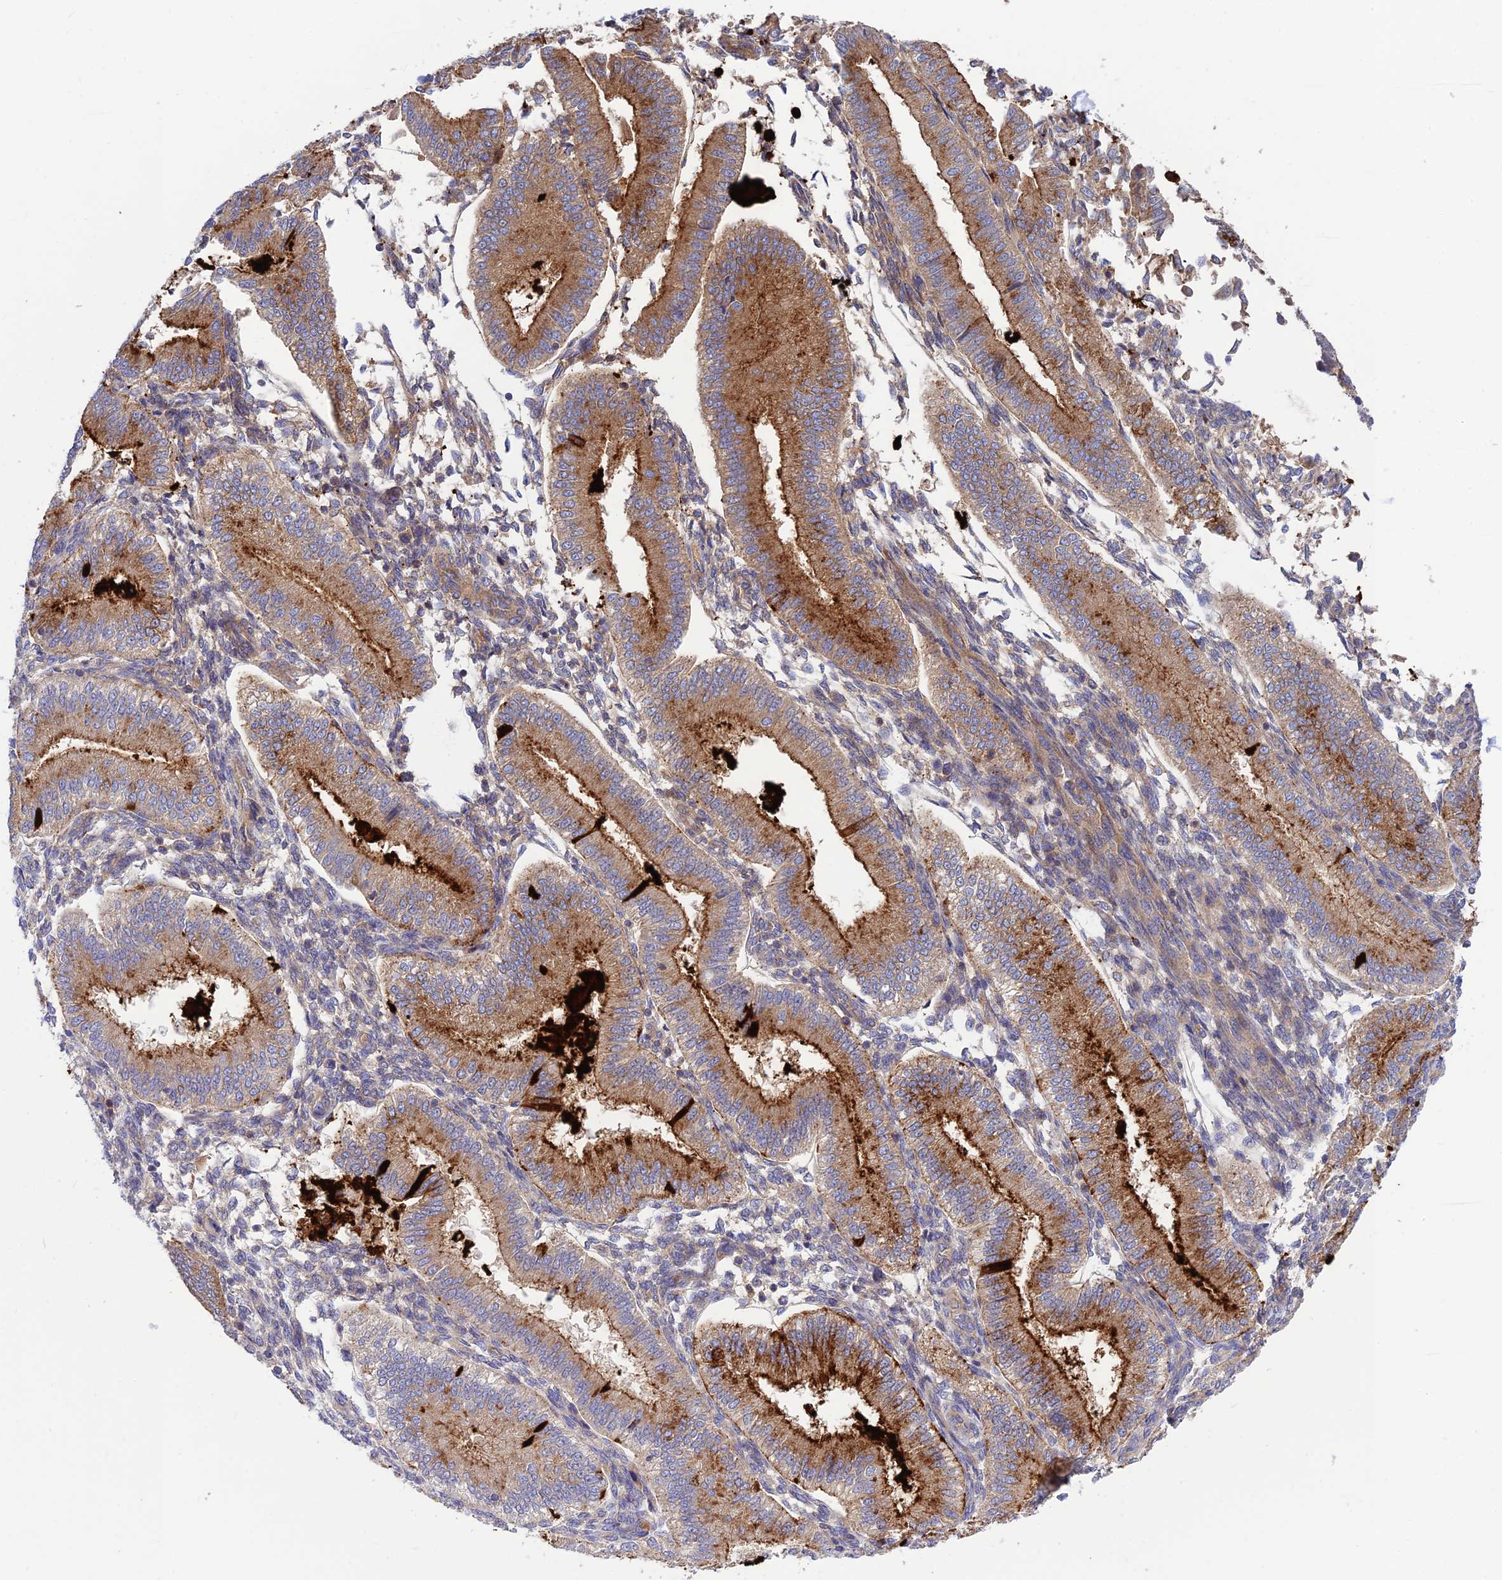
{"staining": {"intensity": "negative", "quantity": "none", "location": "none"}, "tissue": "endometrium", "cell_type": "Cells in endometrial stroma", "image_type": "normal", "snomed": [{"axis": "morphology", "description": "Normal tissue, NOS"}, {"axis": "topography", "description": "Endometrium"}], "caption": "DAB (3,3'-diaminobenzidine) immunohistochemical staining of benign human endometrium exhibits no significant expression in cells in endometrial stroma. (DAB (3,3'-diaminobenzidine) IHC, high magnification).", "gene": "CCDC157", "patient": {"sex": "female", "age": 39}}